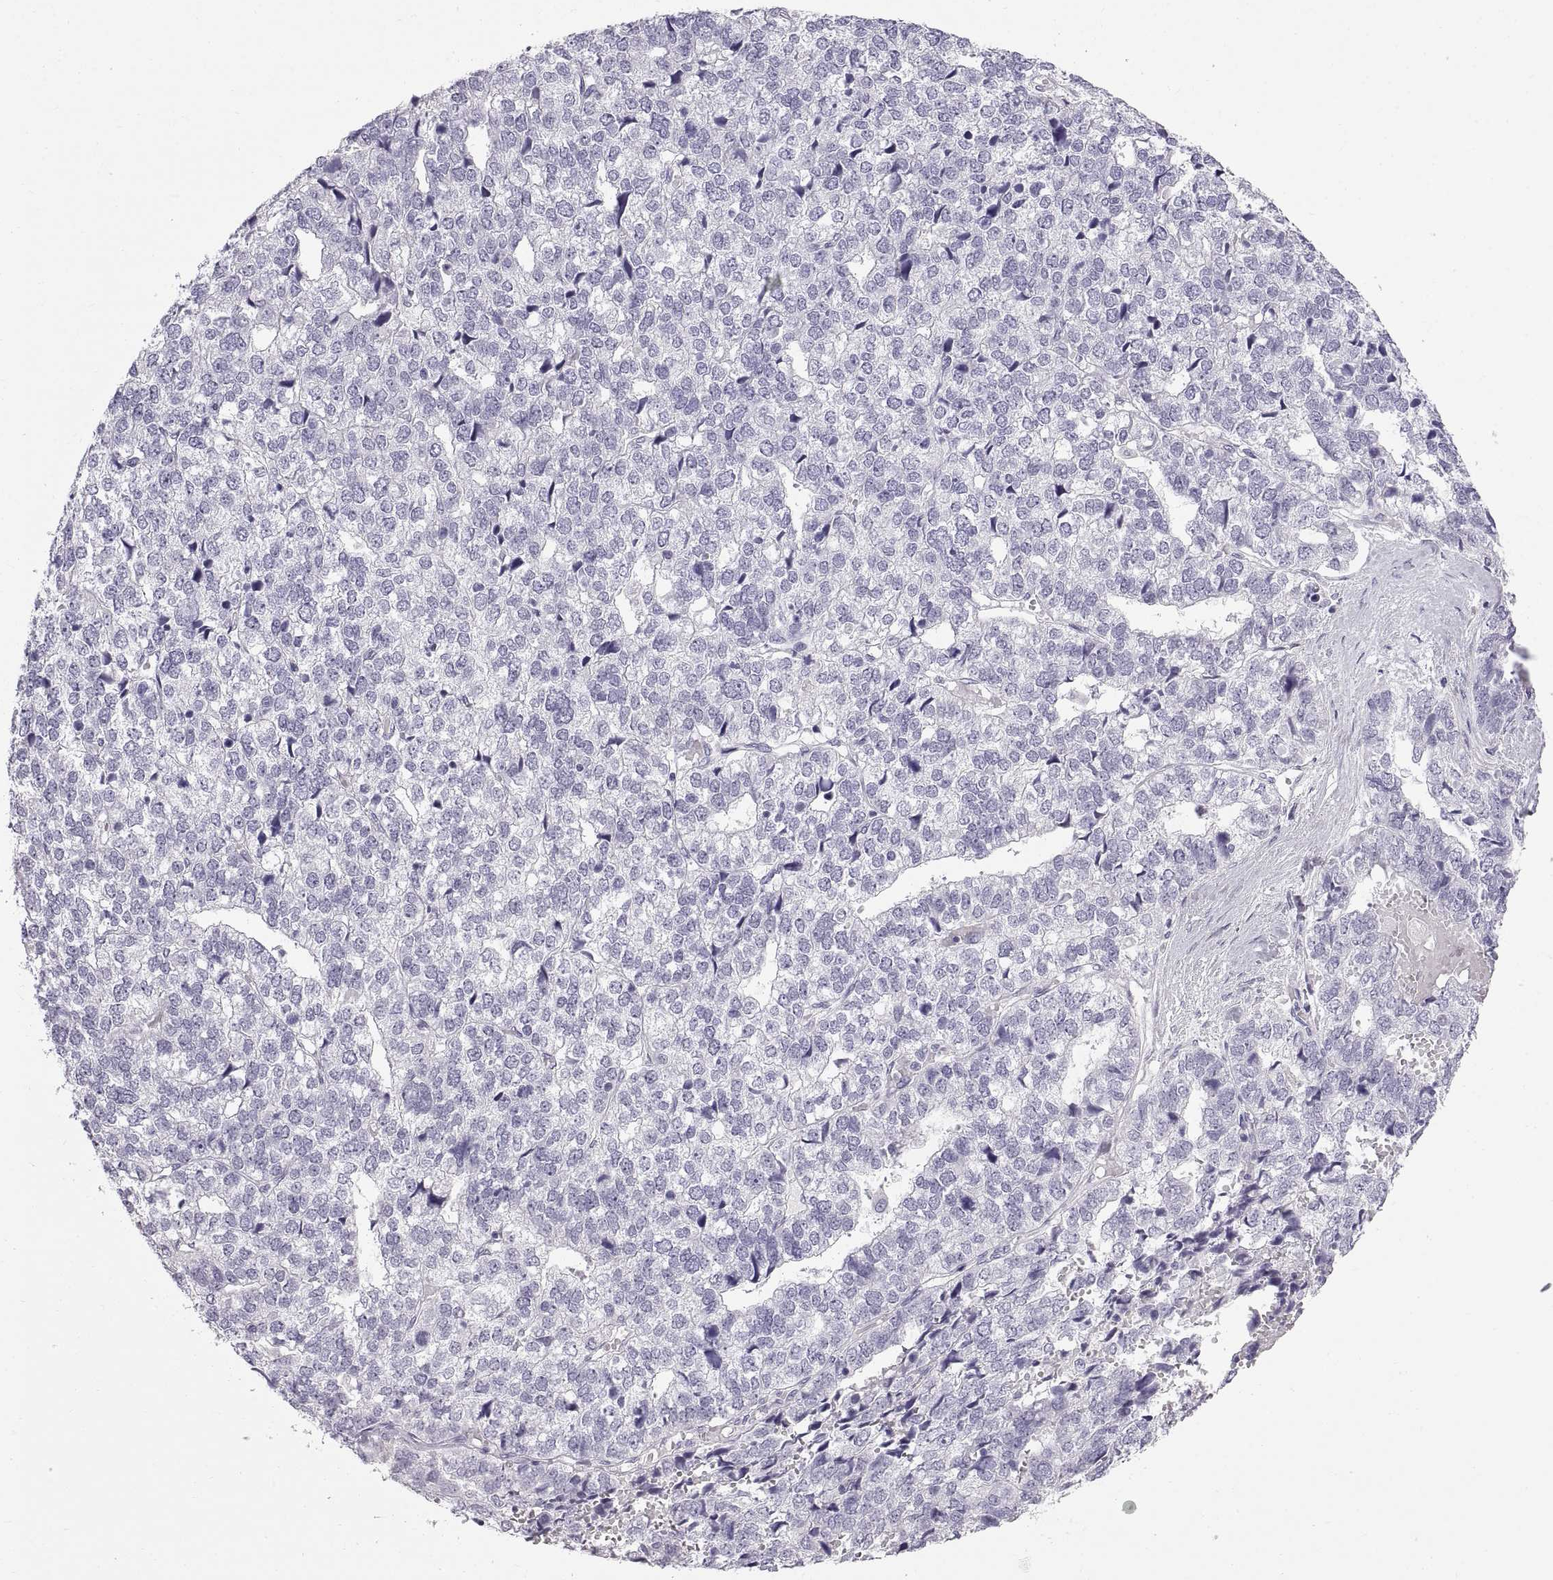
{"staining": {"intensity": "negative", "quantity": "none", "location": "none"}, "tissue": "stomach cancer", "cell_type": "Tumor cells", "image_type": "cancer", "snomed": [{"axis": "morphology", "description": "Adenocarcinoma, NOS"}, {"axis": "topography", "description": "Stomach"}], "caption": "Immunohistochemistry of human adenocarcinoma (stomach) exhibits no staining in tumor cells.", "gene": "WFDC8", "patient": {"sex": "male", "age": 69}}